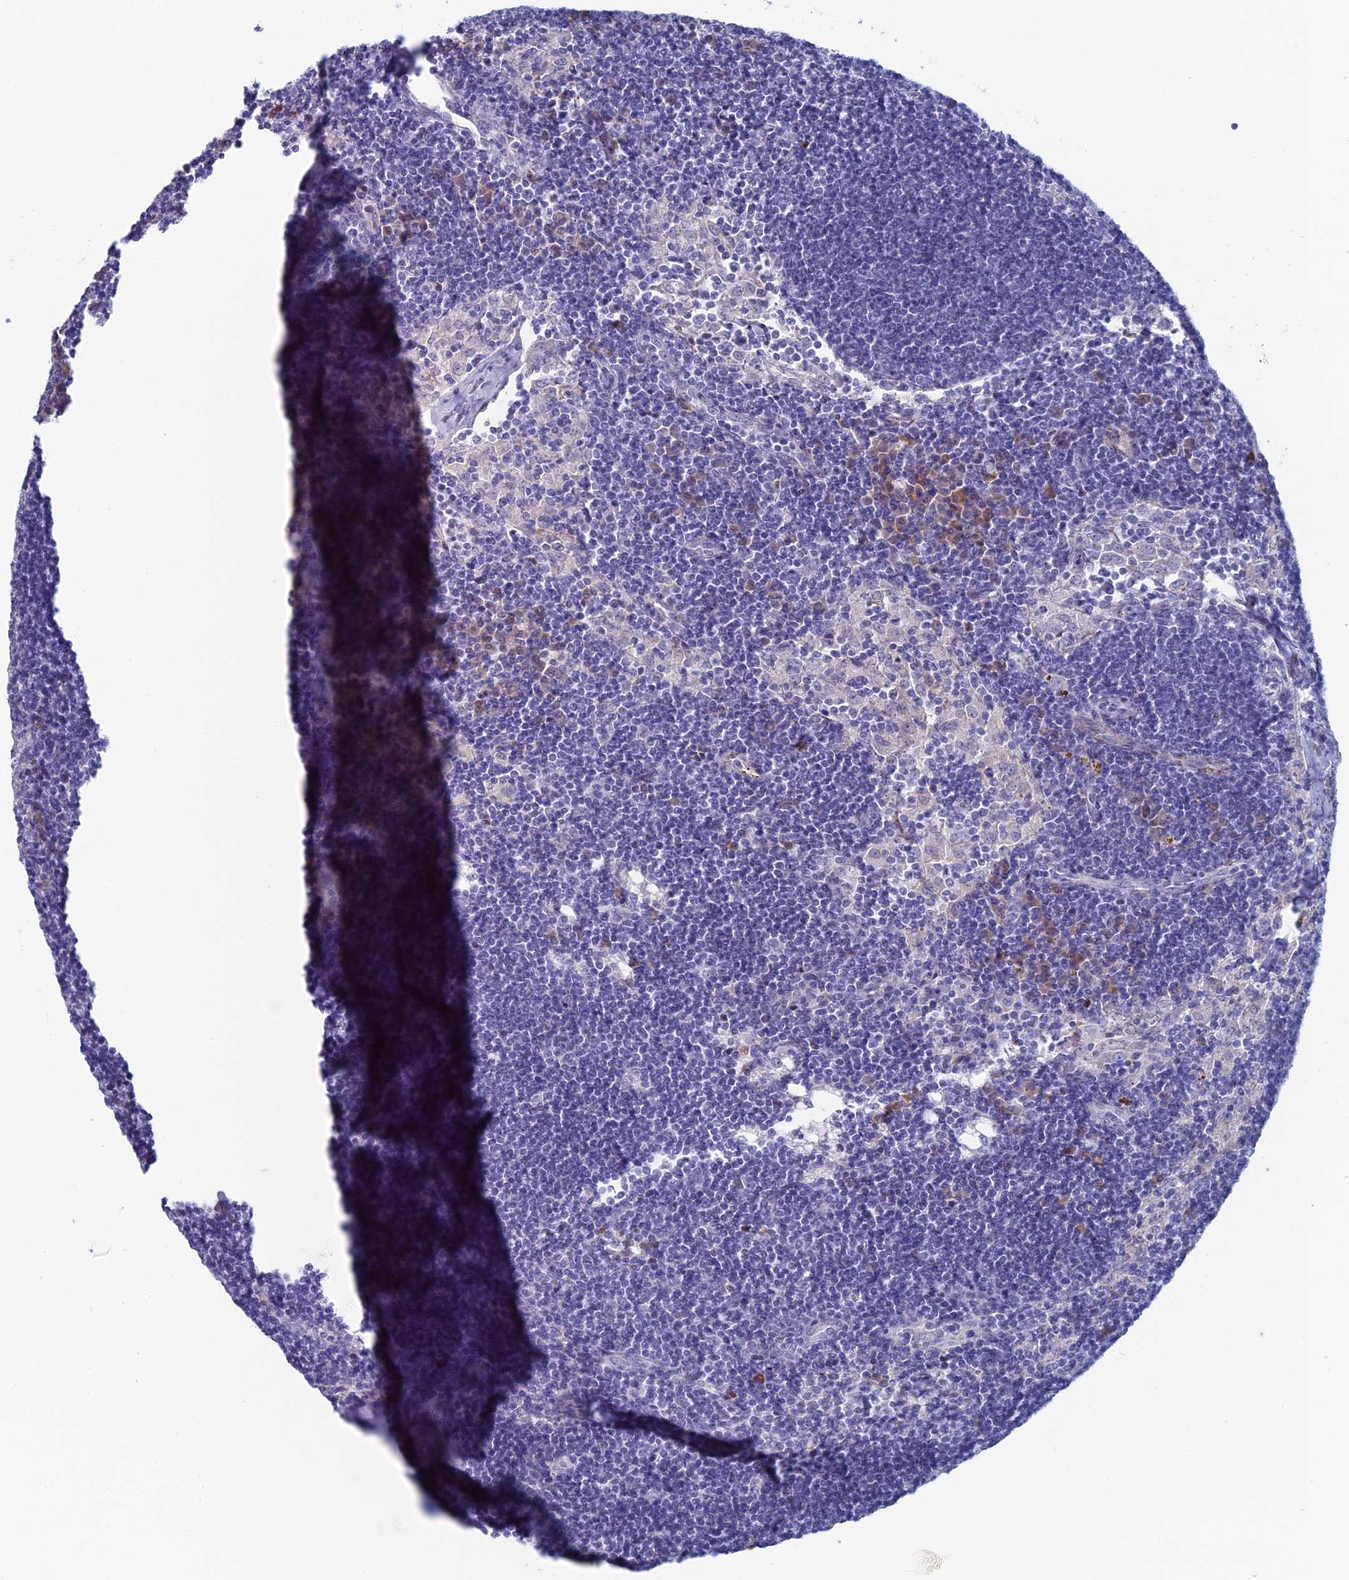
{"staining": {"intensity": "negative", "quantity": "none", "location": "none"}, "tissue": "lymph node", "cell_type": "Germinal center cells", "image_type": "normal", "snomed": [{"axis": "morphology", "description": "Normal tissue, NOS"}, {"axis": "topography", "description": "Lymph node"}], "caption": "Immunohistochemical staining of normal human lymph node shows no significant staining in germinal center cells. Brightfield microscopy of immunohistochemistry (IHC) stained with DAB (3,3'-diaminobenzidine) (brown) and hematoxylin (blue), captured at high magnification.", "gene": "MAGEB6", "patient": {"sex": "male", "age": 24}}